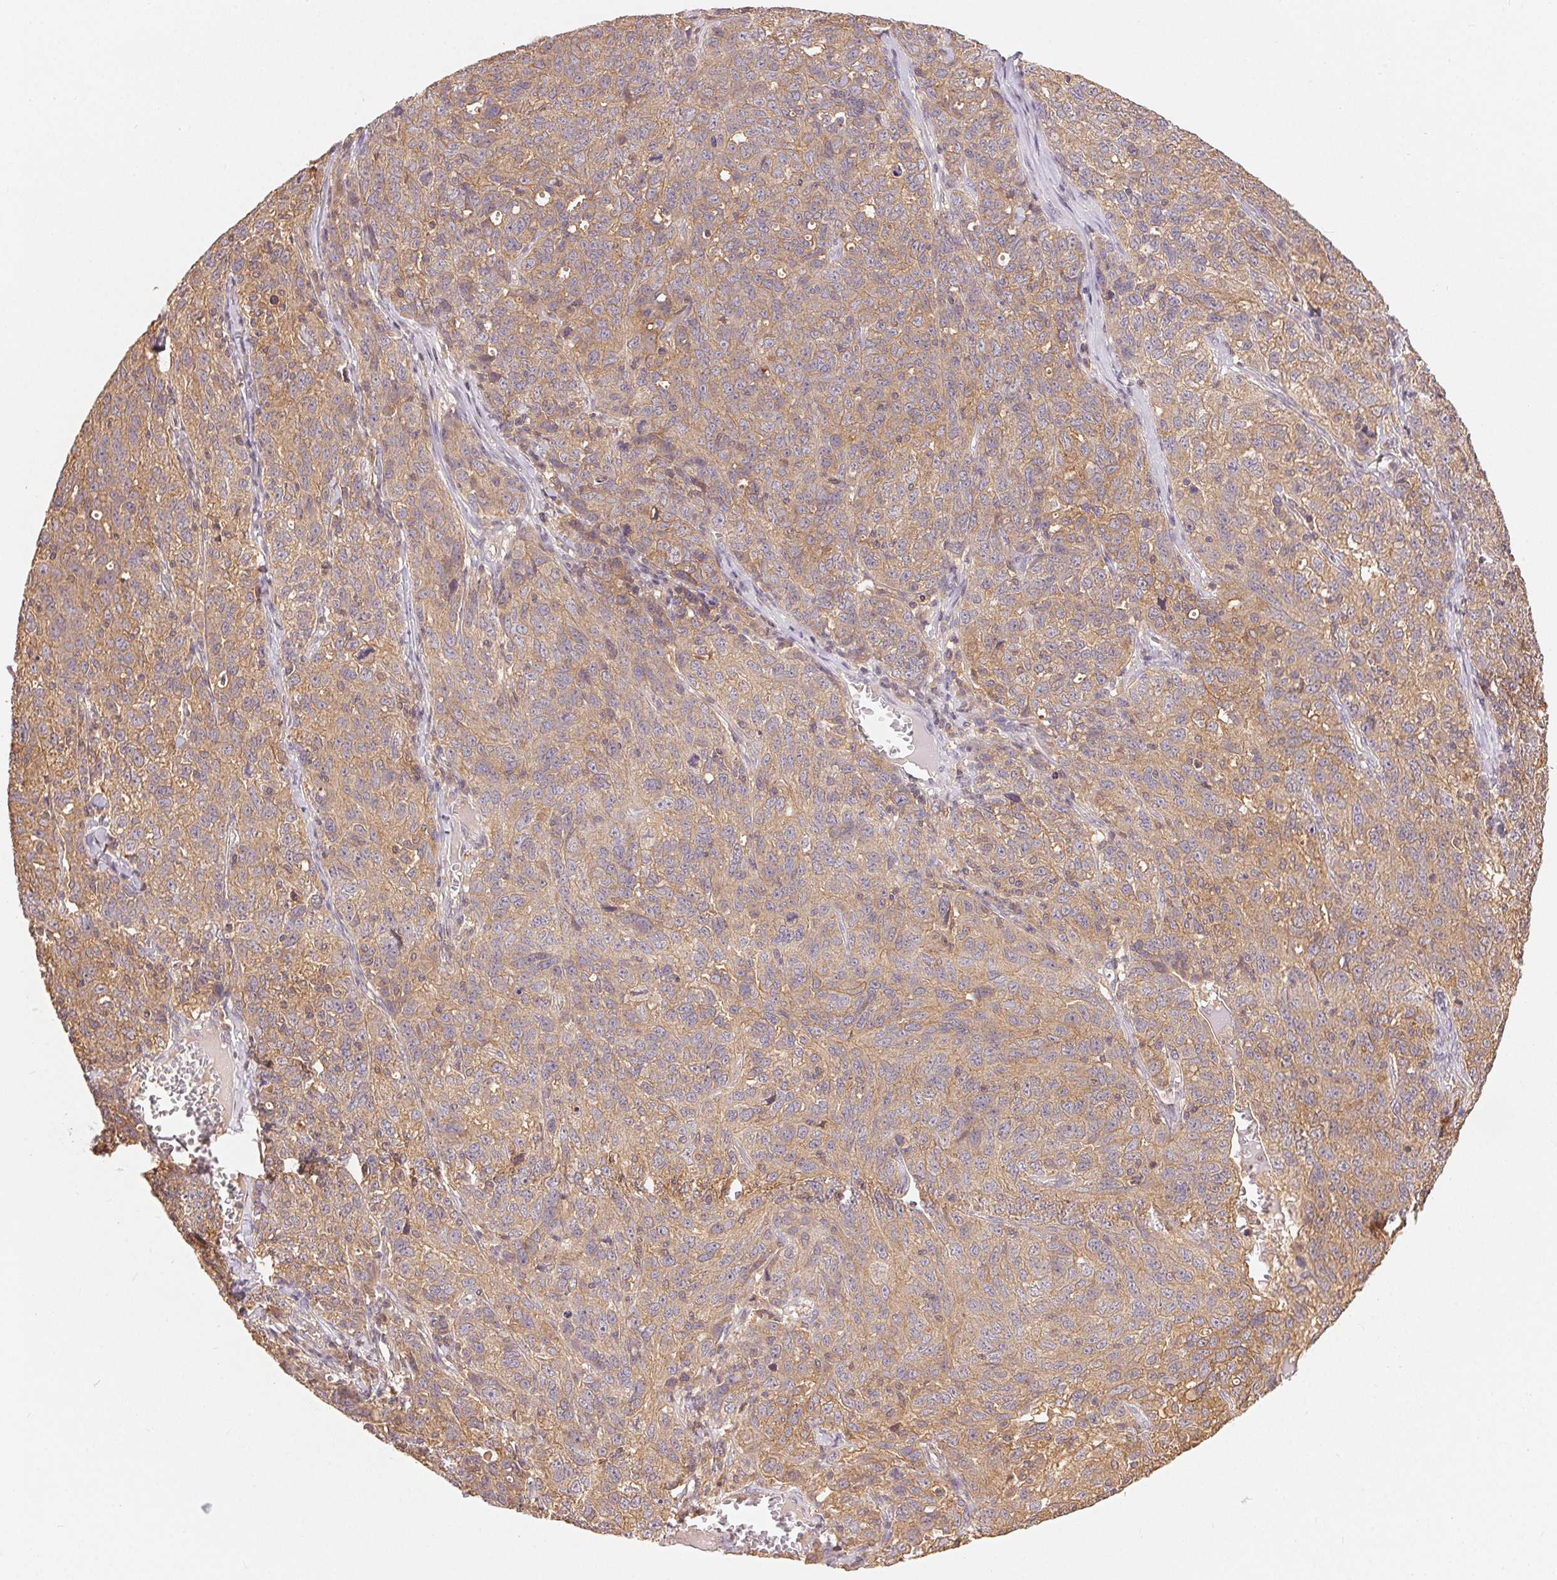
{"staining": {"intensity": "moderate", "quantity": "25%-75%", "location": "cytoplasmic/membranous"}, "tissue": "ovarian cancer", "cell_type": "Tumor cells", "image_type": "cancer", "snomed": [{"axis": "morphology", "description": "Cystadenocarcinoma, serous, NOS"}, {"axis": "topography", "description": "Ovary"}], "caption": "Immunohistochemistry (IHC) (DAB) staining of human ovarian cancer shows moderate cytoplasmic/membranous protein positivity in approximately 25%-75% of tumor cells.", "gene": "MAPKAPK2", "patient": {"sex": "female", "age": 71}}